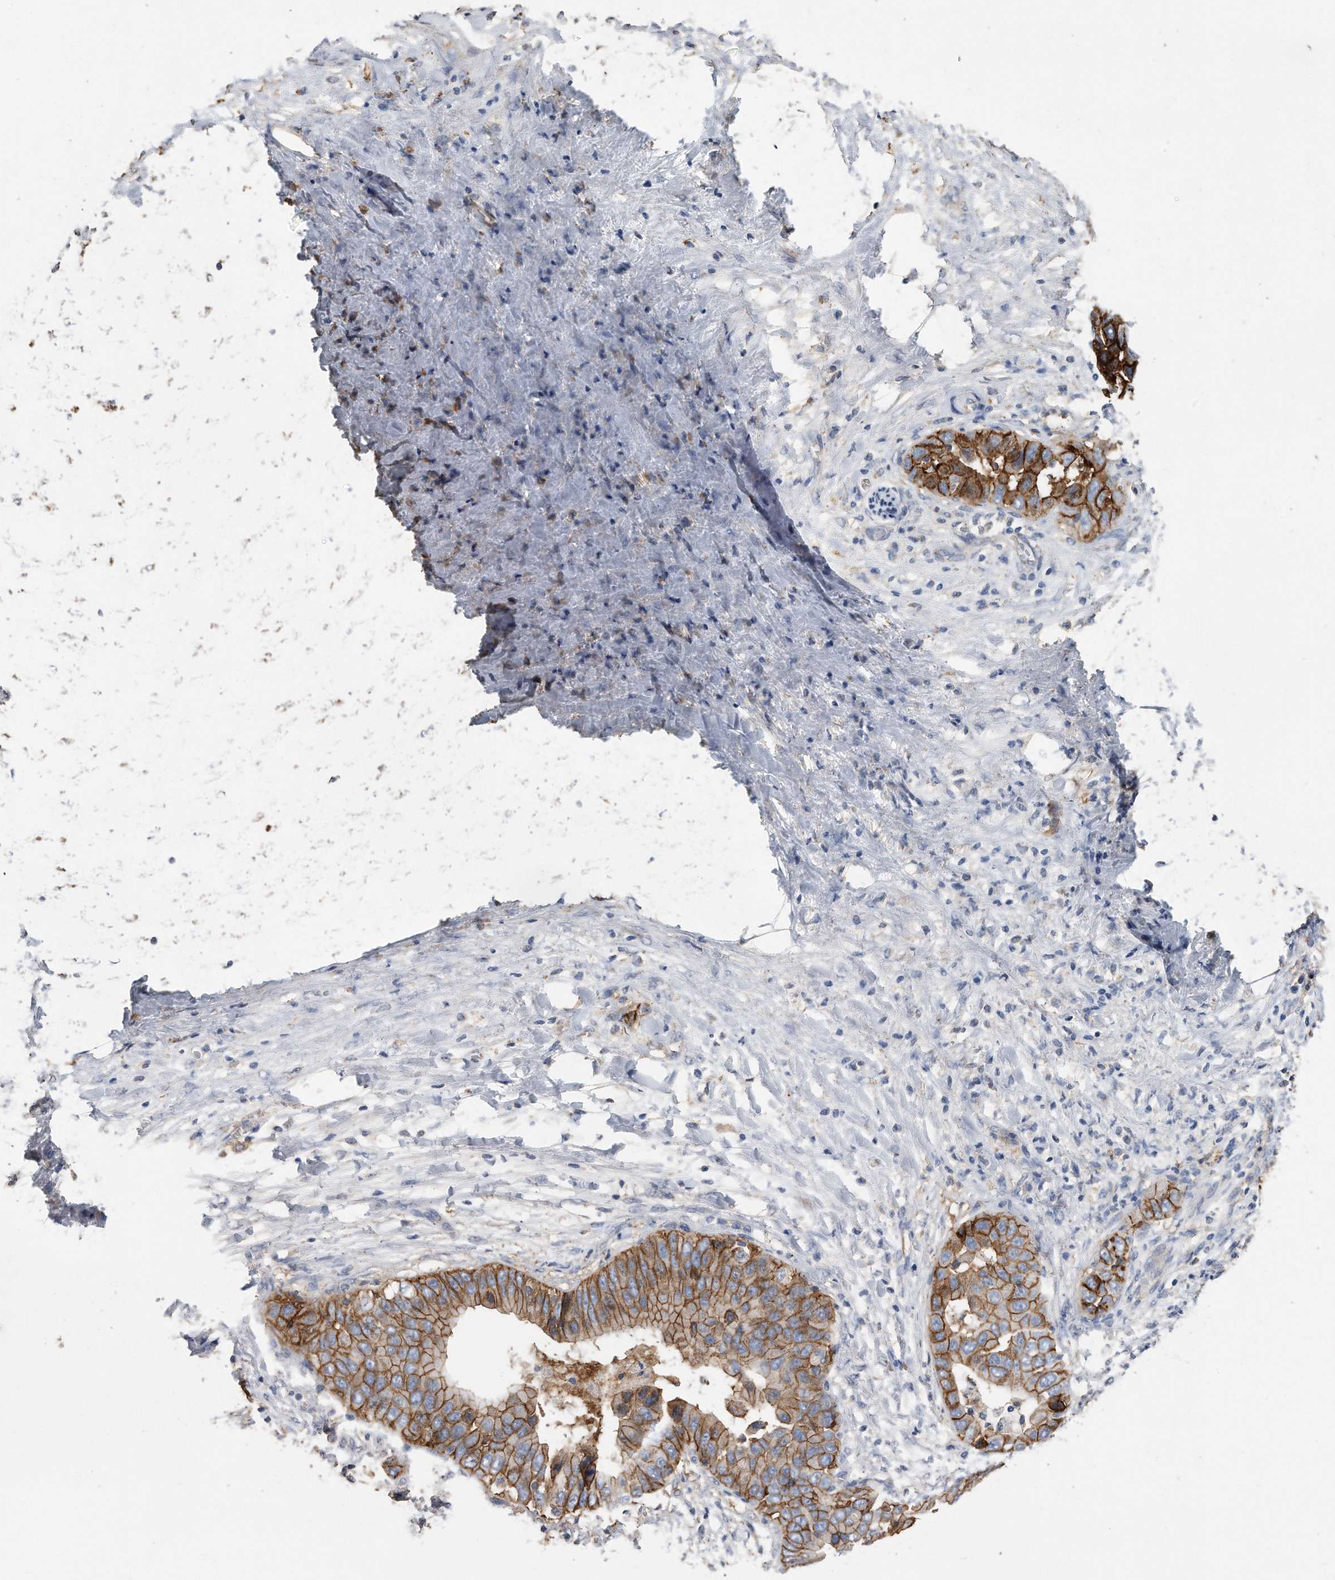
{"staining": {"intensity": "strong", "quantity": ">75%", "location": "cytoplasmic/membranous"}, "tissue": "liver cancer", "cell_type": "Tumor cells", "image_type": "cancer", "snomed": [{"axis": "morphology", "description": "Cholangiocarcinoma"}, {"axis": "topography", "description": "Liver"}], "caption": "Cholangiocarcinoma (liver) tissue exhibits strong cytoplasmic/membranous staining in approximately >75% of tumor cells, visualized by immunohistochemistry.", "gene": "CDCP1", "patient": {"sex": "female", "age": 52}}